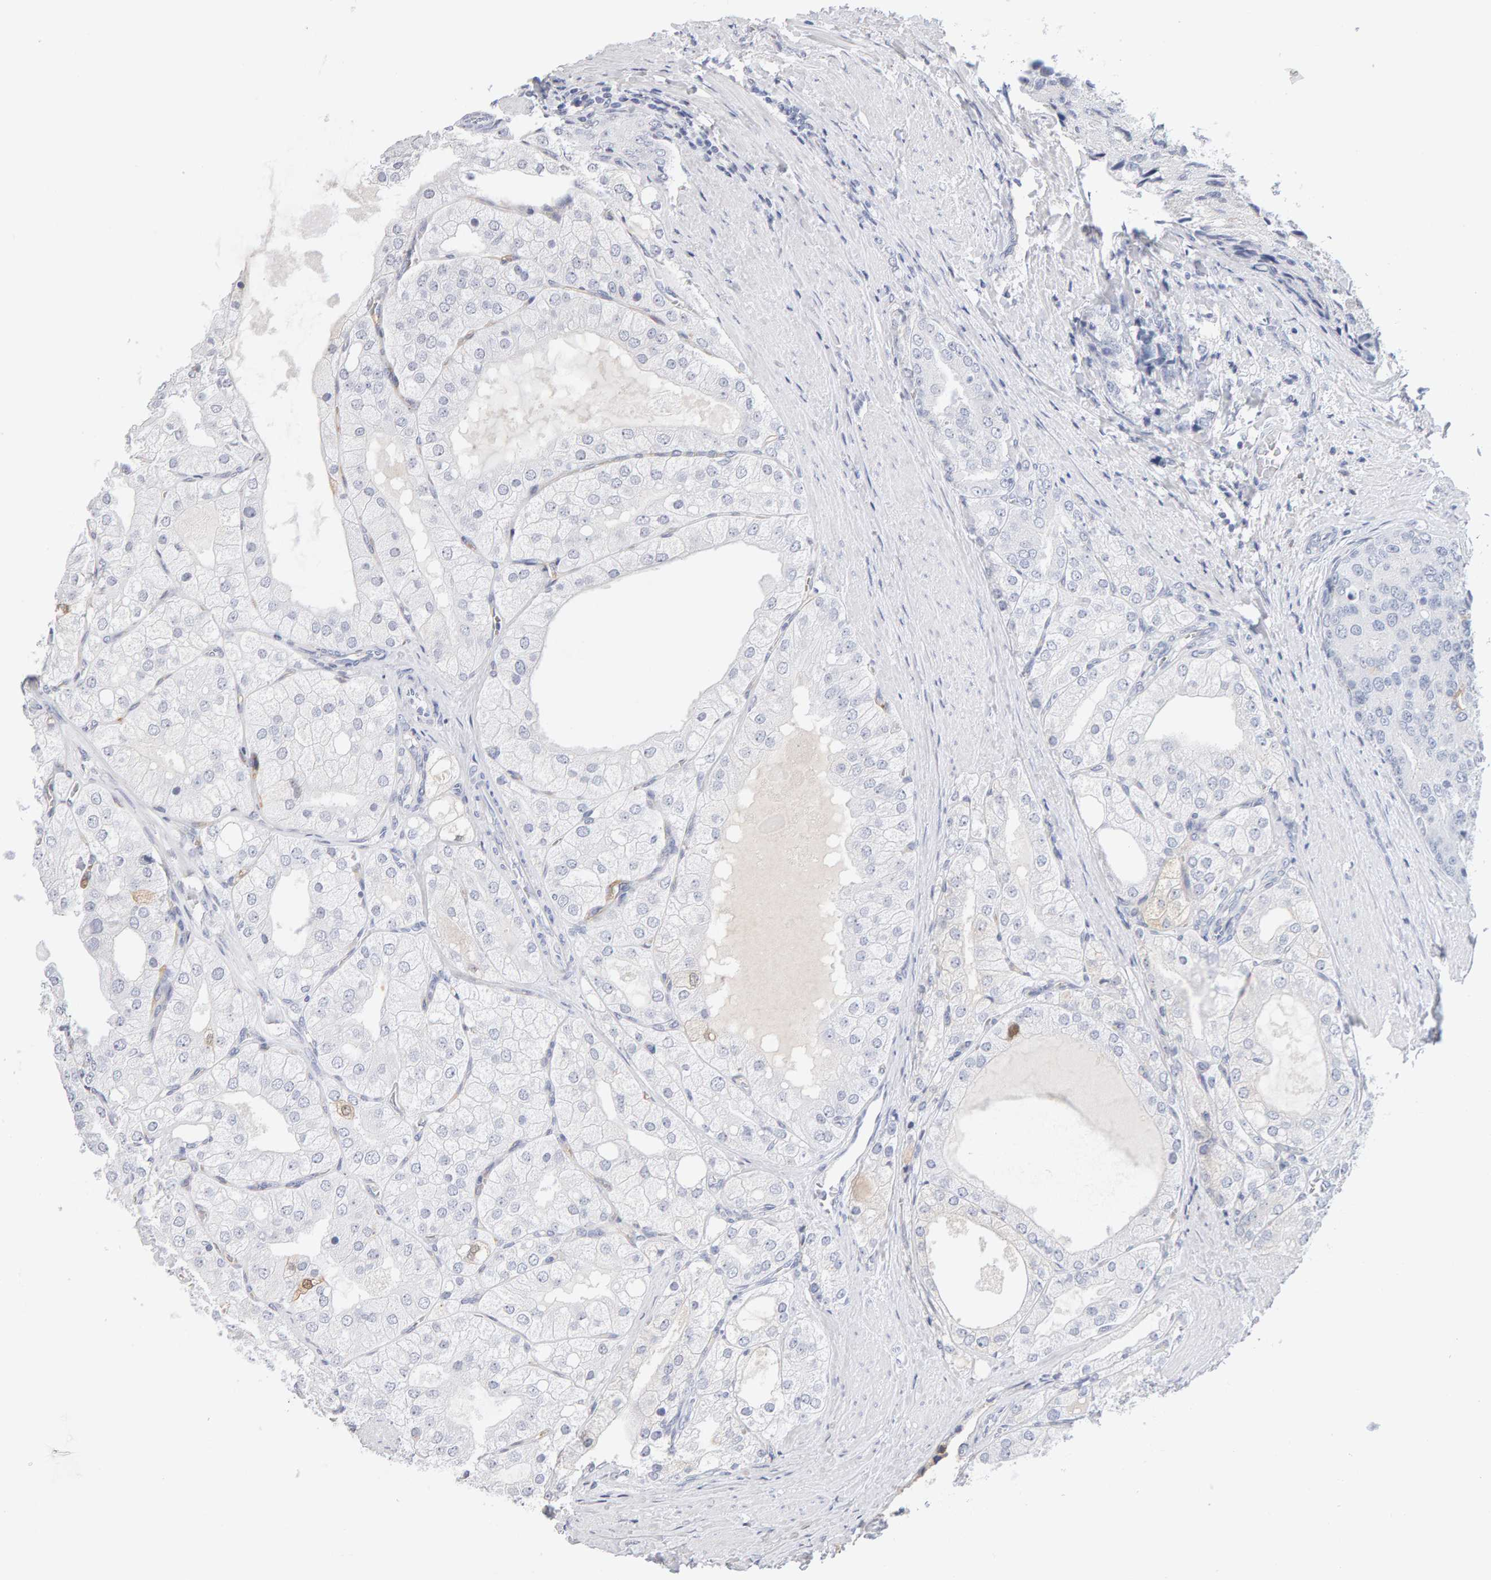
{"staining": {"intensity": "negative", "quantity": "none", "location": "none"}, "tissue": "prostate cancer", "cell_type": "Tumor cells", "image_type": "cancer", "snomed": [{"axis": "morphology", "description": "Adenocarcinoma, High grade"}, {"axis": "topography", "description": "Prostate"}], "caption": "Immunohistochemistry of human prostate cancer (adenocarcinoma (high-grade)) reveals no staining in tumor cells.", "gene": "METRNL", "patient": {"sex": "male", "age": 50}}